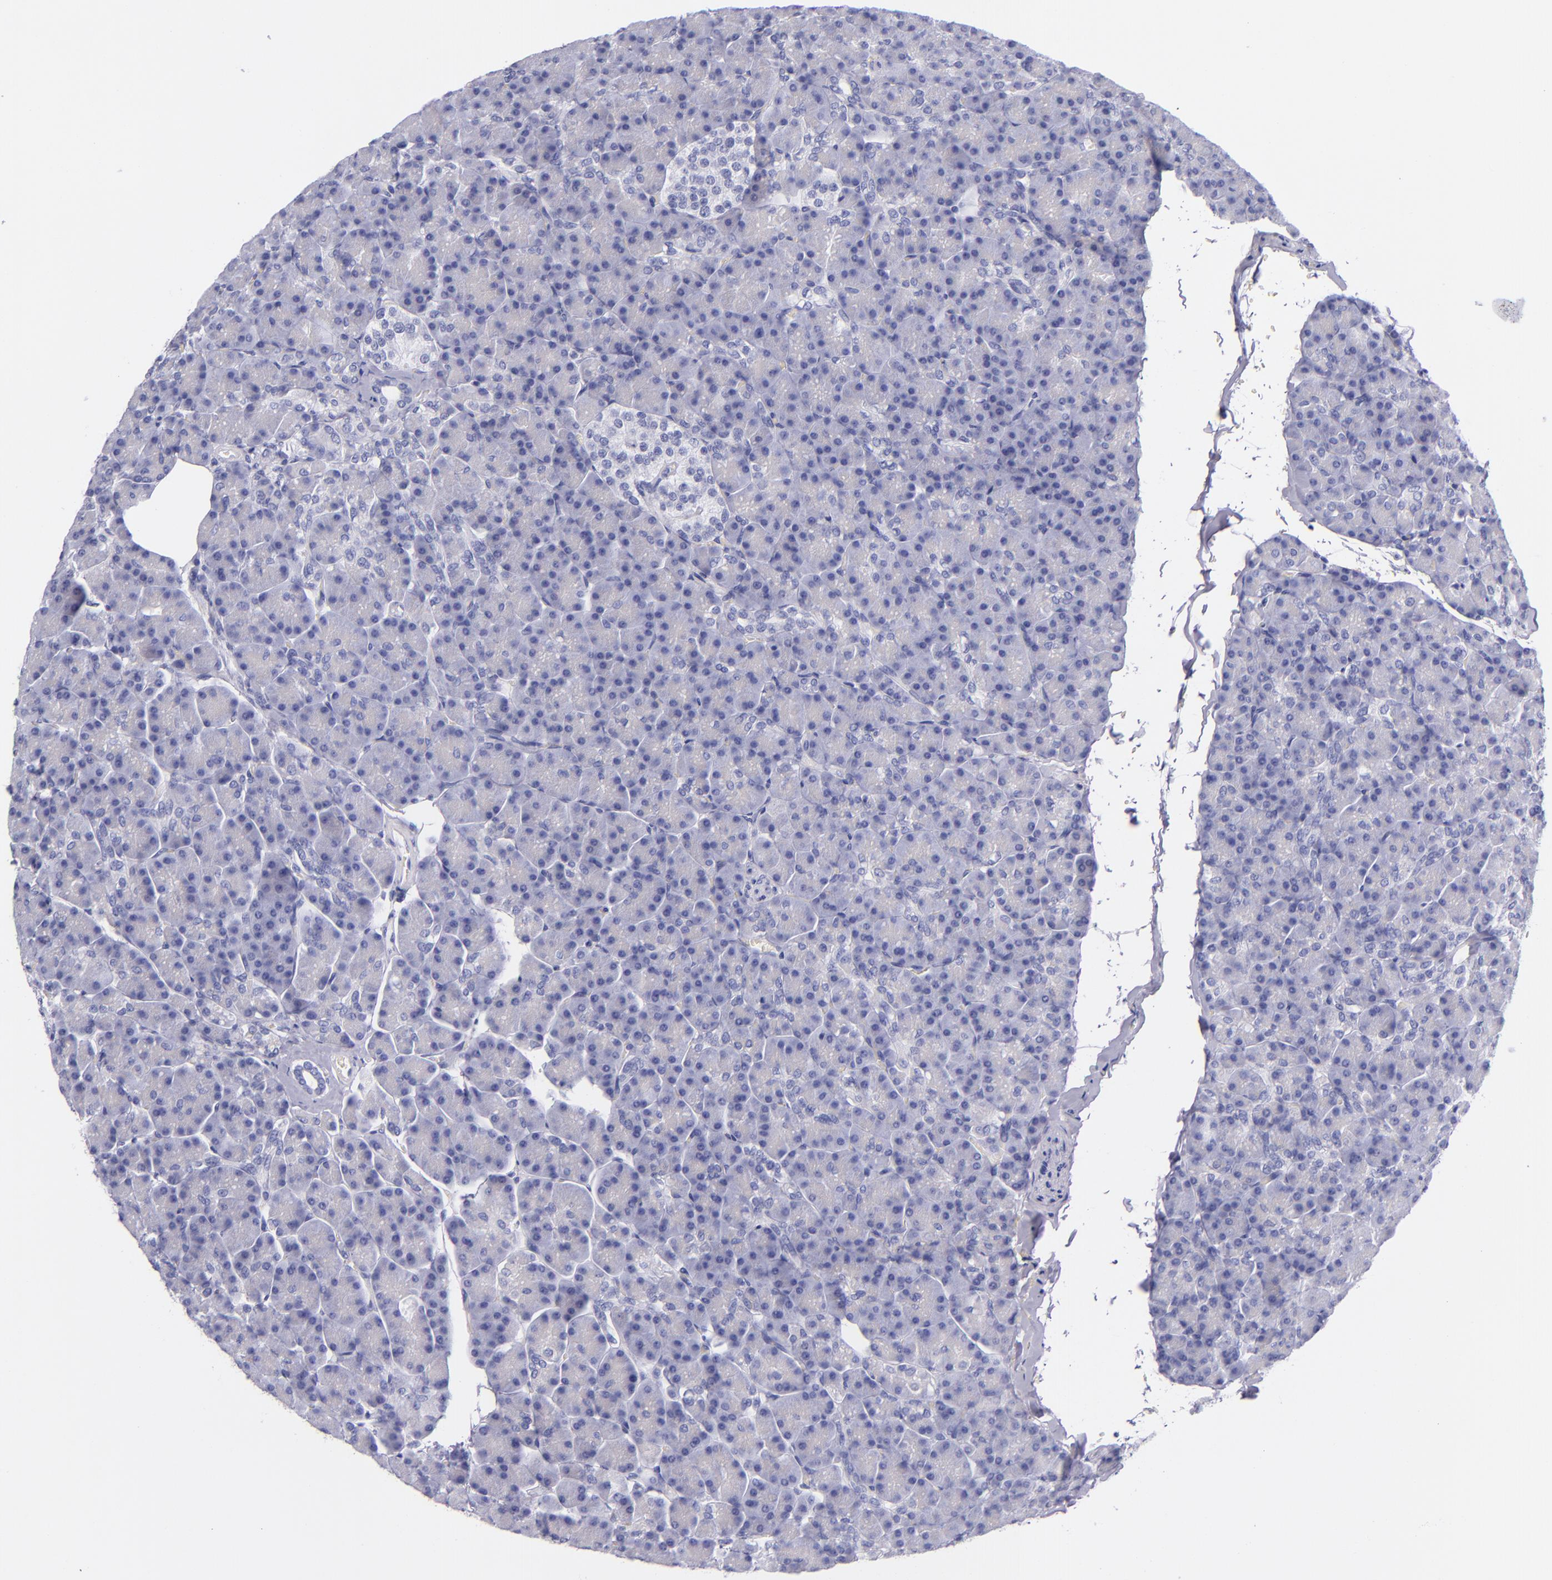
{"staining": {"intensity": "negative", "quantity": "none", "location": "none"}, "tissue": "pancreas", "cell_type": "Exocrine glandular cells", "image_type": "normal", "snomed": [{"axis": "morphology", "description": "Normal tissue, NOS"}, {"axis": "topography", "description": "Pancreas"}], "caption": "IHC micrograph of unremarkable pancreas: pancreas stained with DAB (3,3'-diaminobenzidine) demonstrates no significant protein expression in exocrine glandular cells. The staining was performed using DAB to visualize the protein expression in brown, while the nuclei were stained in blue with hematoxylin (Magnification: 20x).", "gene": "LAG3", "patient": {"sex": "female", "age": 43}}